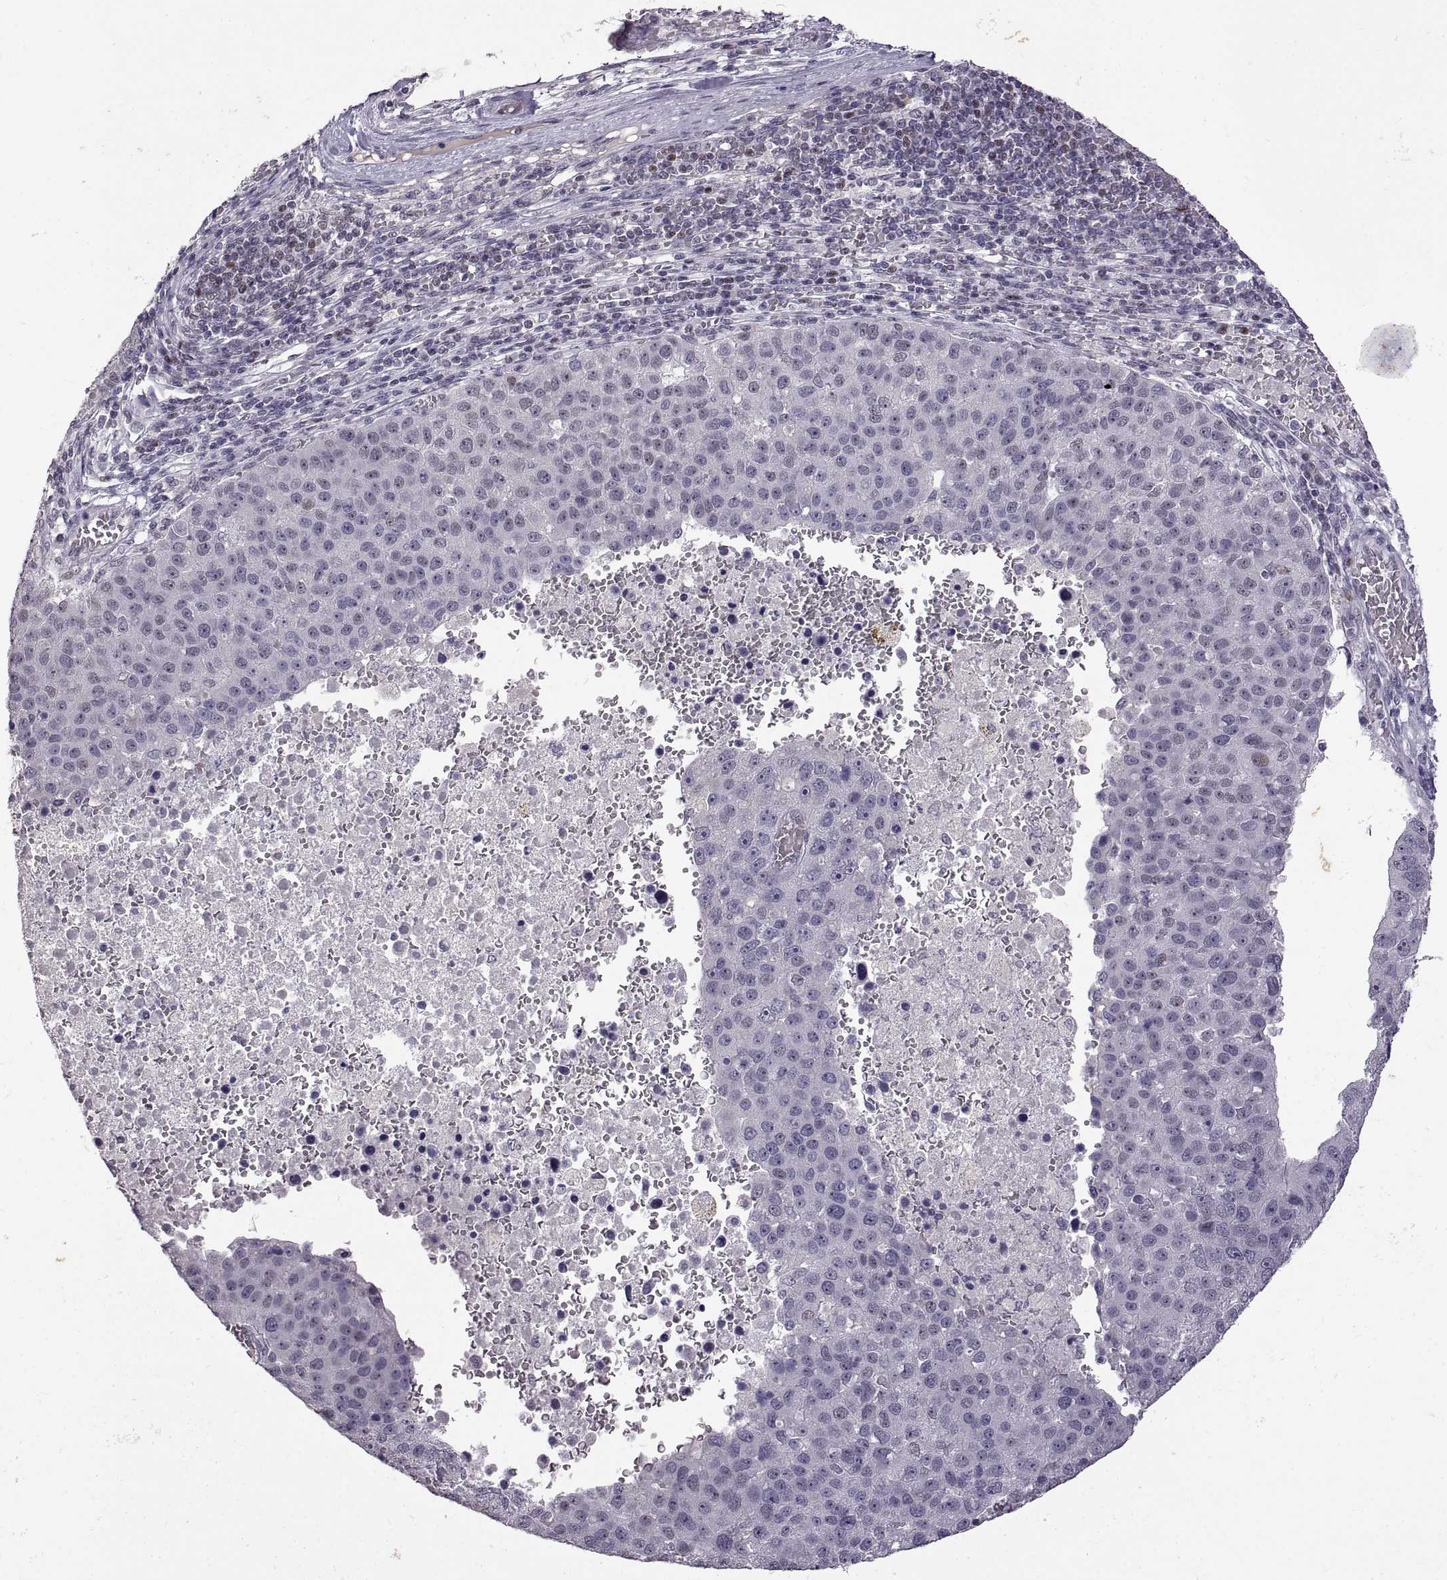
{"staining": {"intensity": "negative", "quantity": "none", "location": "none"}, "tissue": "pancreatic cancer", "cell_type": "Tumor cells", "image_type": "cancer", "snomed": [{"axis": "morphology", "description": "Adenocarcinoma, NOS"}, {"axis": "topography", "description": "Pancreas"}], "caption": "A micrograph of pancreatic cancer (adenocarcinoma) stained for a protein reveals no brown staining in tumor cells. (DAB (3,3'-diaminobenzidine) immunohistochemistry (IHC) visualized using brightfield microscopy, high magnification).", "gene": "NEK2", "patient": {"sex": "female", "age": 61}}